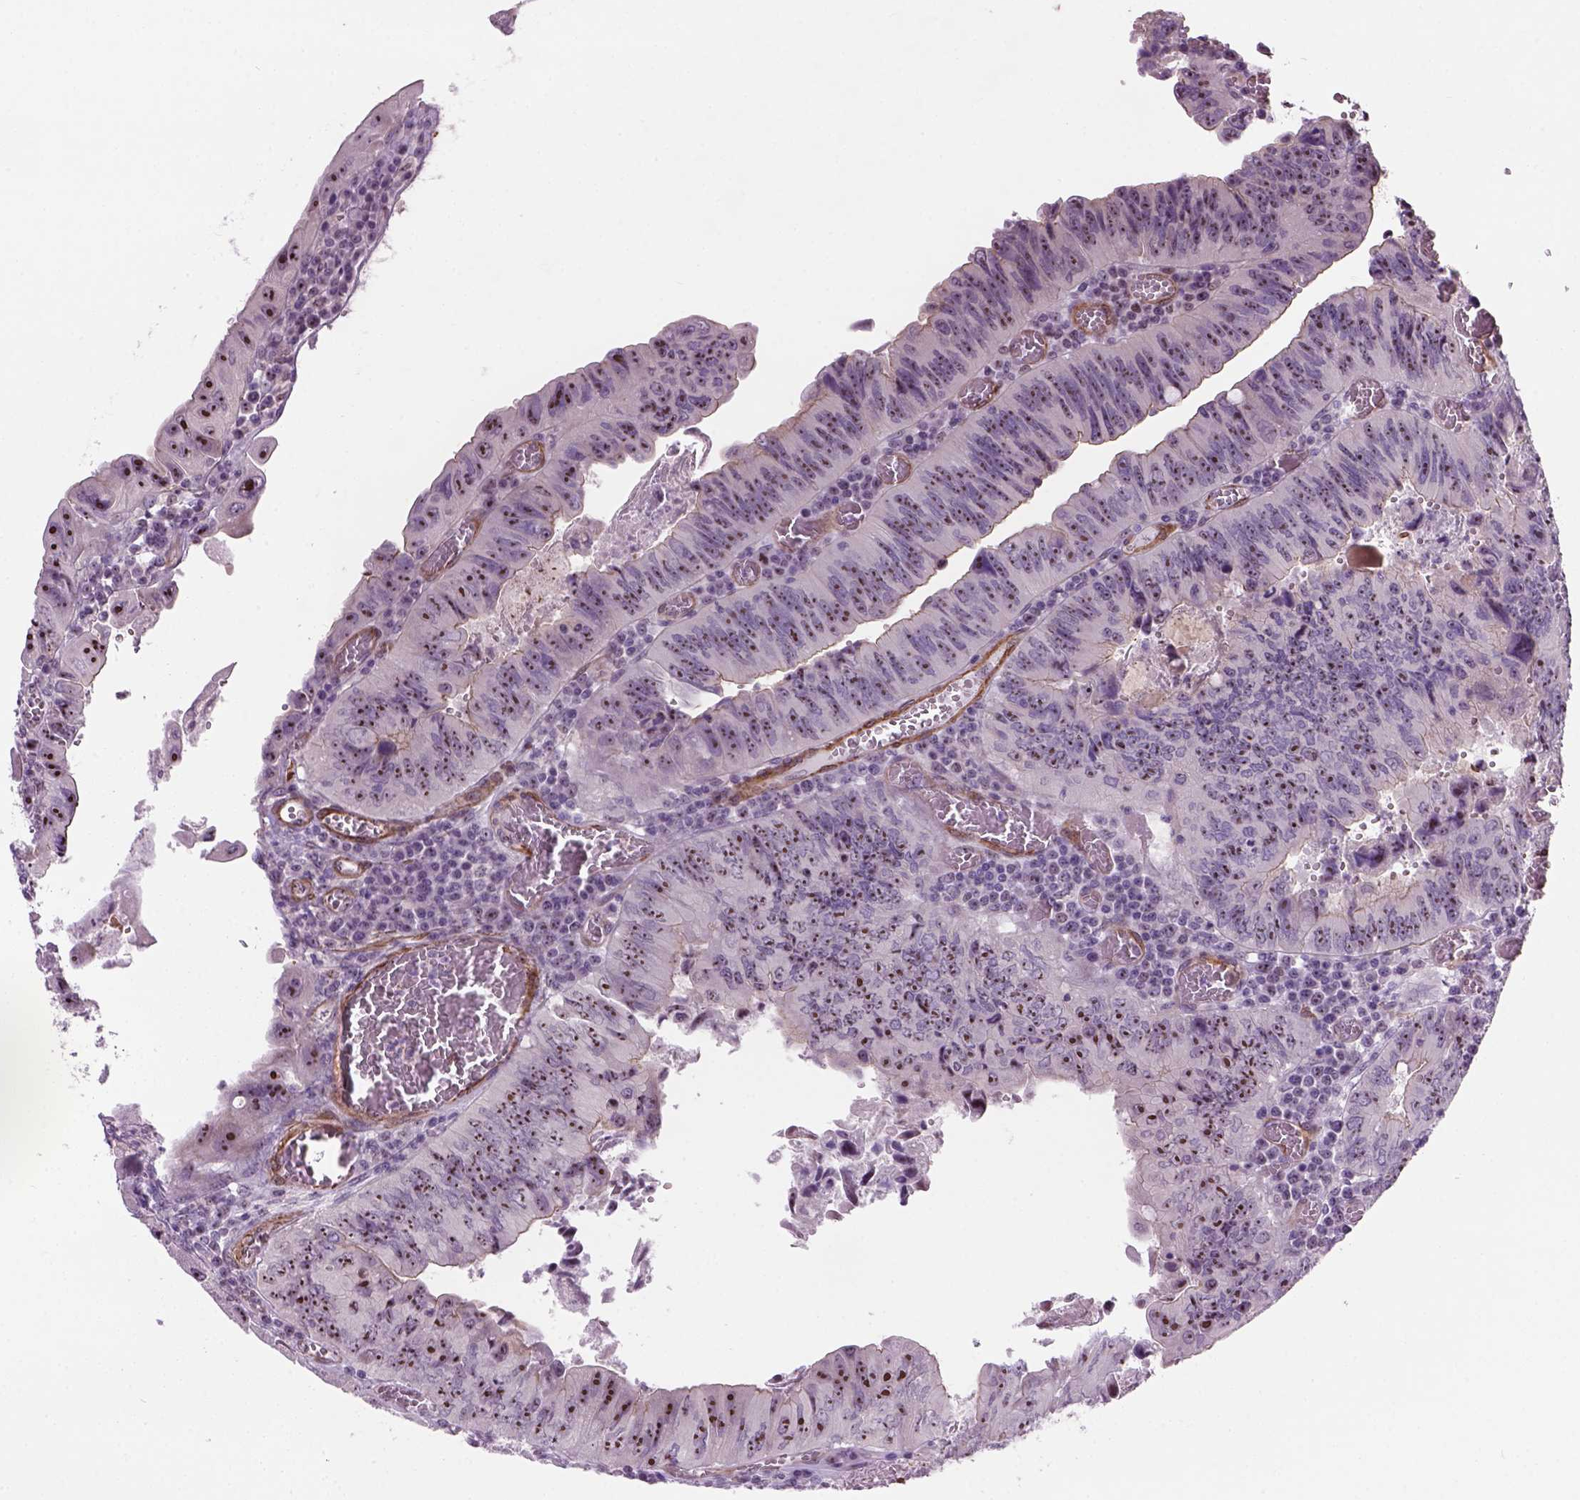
{"staining": {"intensity": "strong", "quantity": ">75%", "location": "nuclear"}, "tissue": "colorectal cancer", "cell_type": "Tumor cells", "image_type": "cancer", "snomed": [{"axis": "morphology", "description": "Adenocarcinoma, NOS"}, {"axis": "topography", "description": "Colon"}], "caption": "Adenocarcinoma (colorectal) stained for a protein shows strong nuclear positivity in tumor cells.", "gene": "RRS1", "patient": {"sex": "female", "age": 84}}